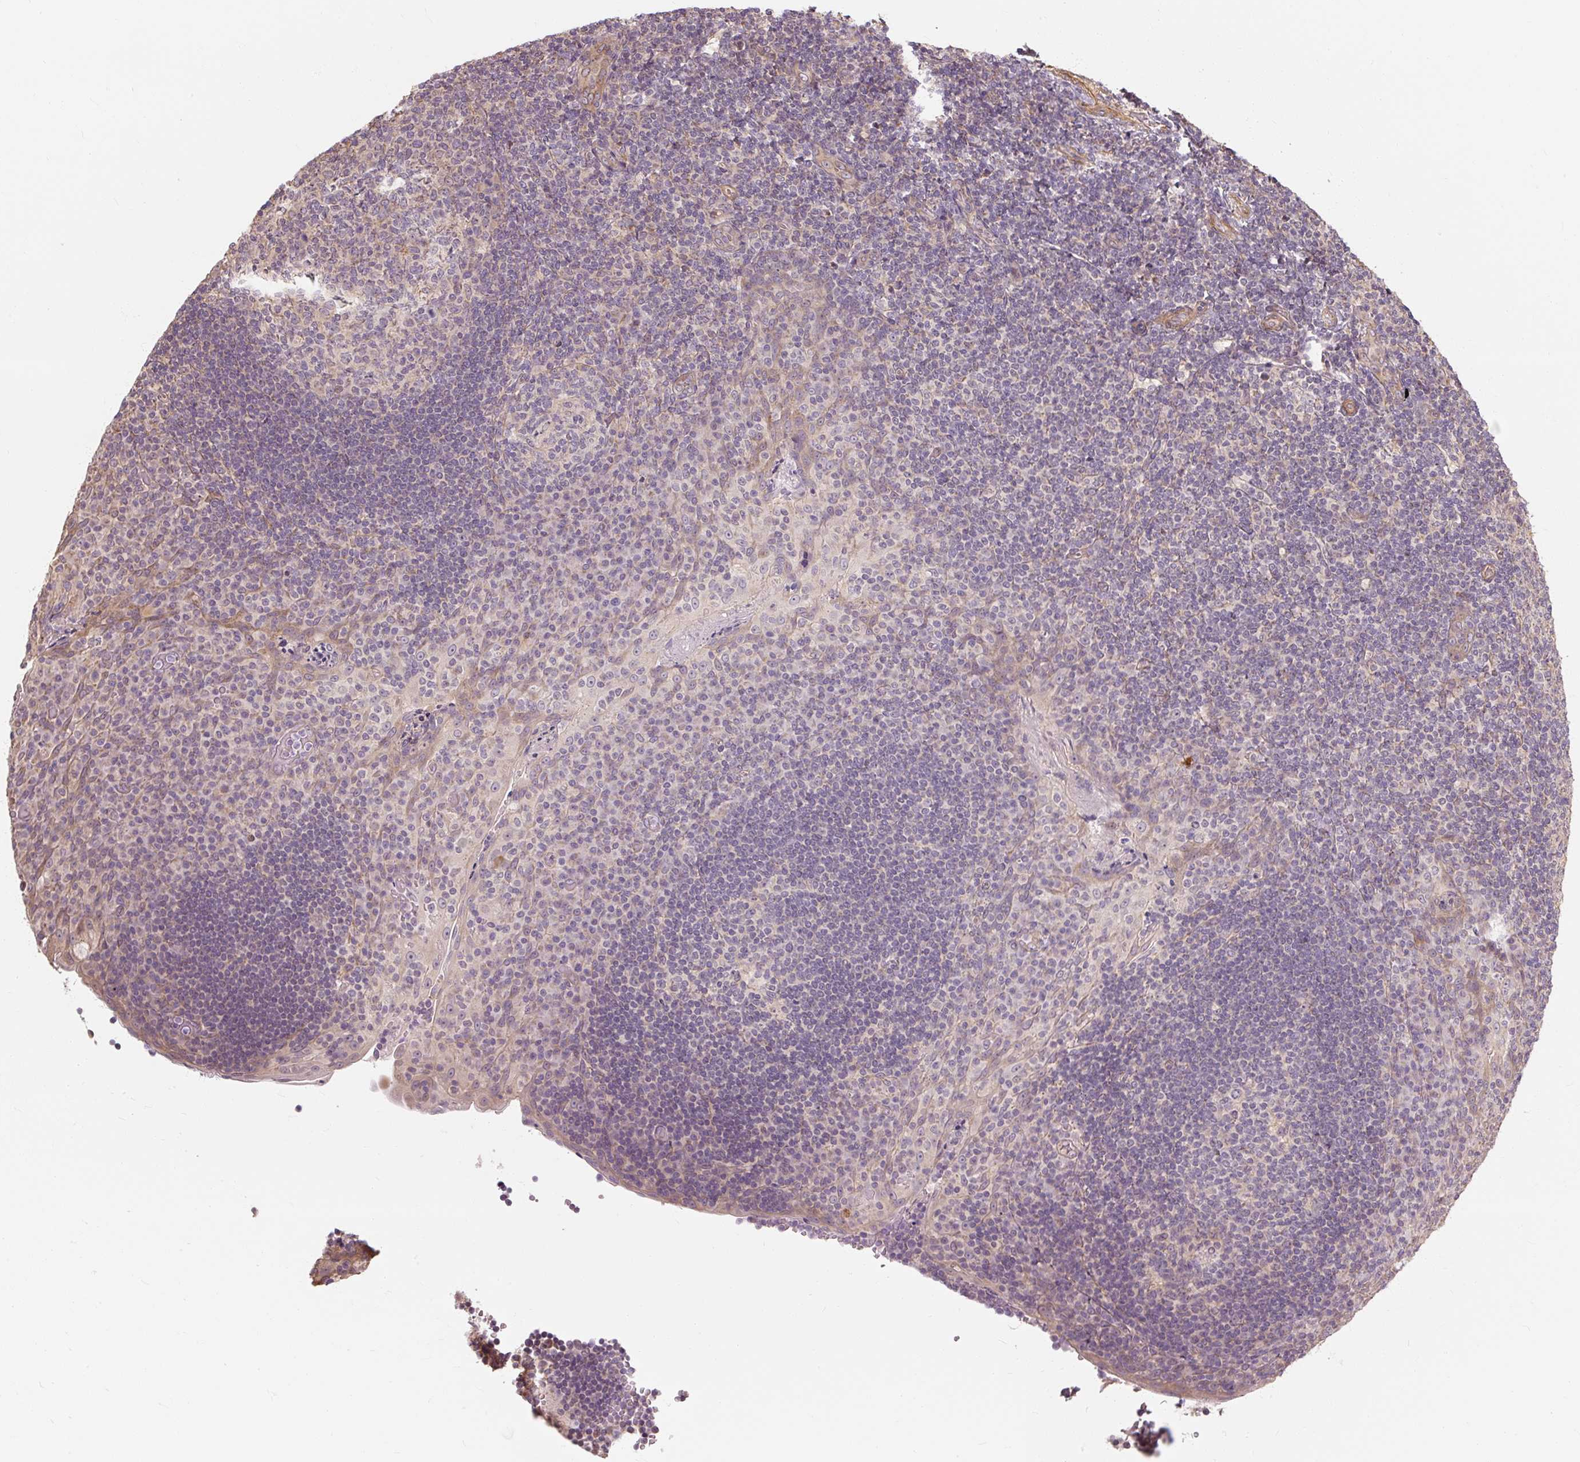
{"staining": {"intensity": "negative", "quantity": "none", "location": "none"}, "tissue": "tonsil", "cell_type": "Germinal center cells", "image_type": "normal", "snomed": [{"axis": "morphology", "description": "Normal tissue, NOS"}, {"axis": "topography", "description": "Tonsil"}], "caption": "Immunohistochemical staining of unremarkable tonsil displays no significant staining in germinal center cells.", "gene": "RB1CC1", "patient": {"sex": "male", "age": 17}}